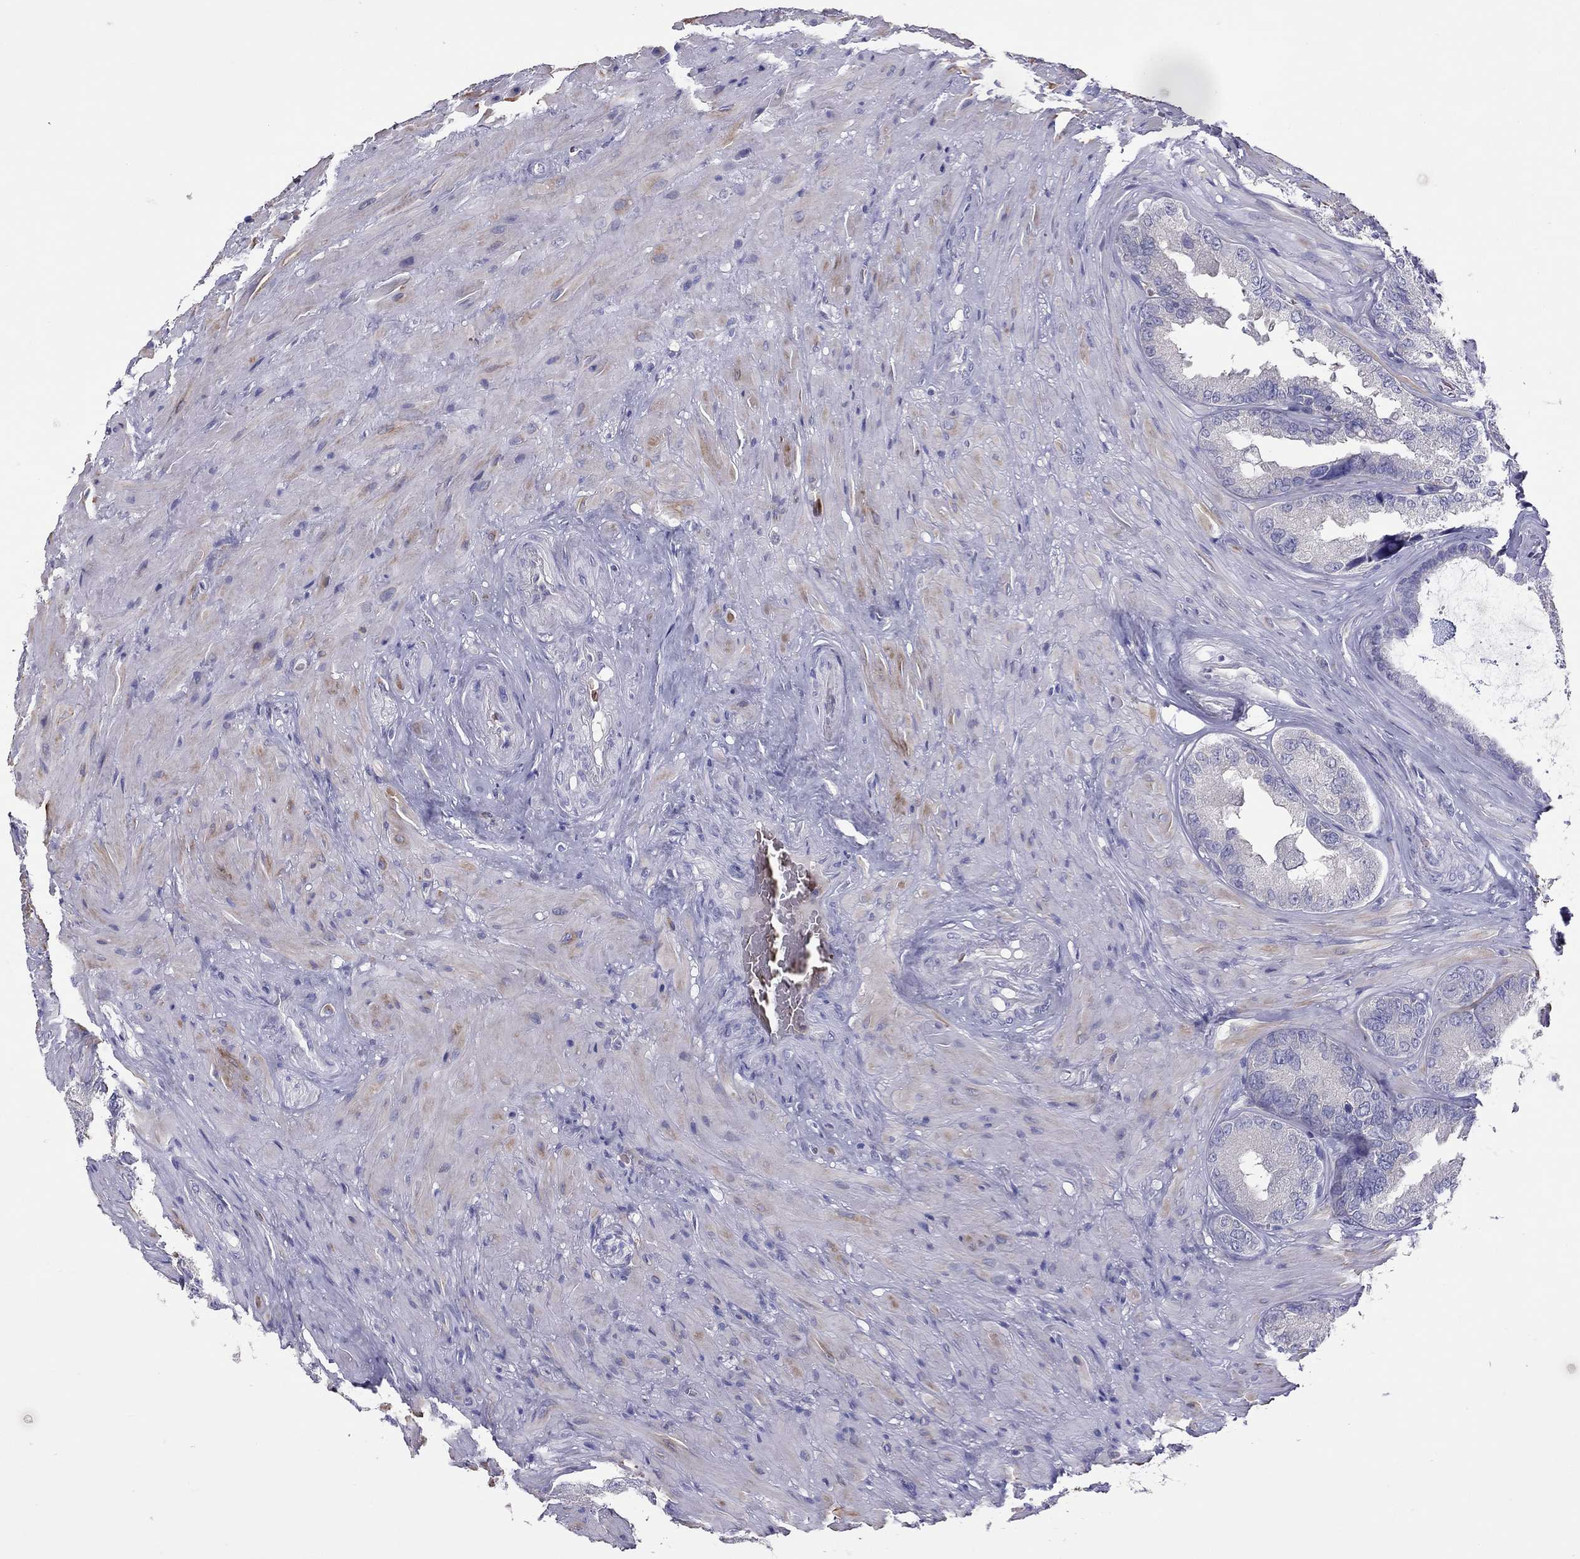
{"staining": {"intensity": "negative", "quantity": "none", "location": "none"}, "tissue": "seminal vesicle", "cell_type": "Glandular cells", "image_type": "normal", "snomed": [{"axis": "morphology", "description": "Normal tissue, NOS"}, {"axis": "topography", "description": "Seminal veicle"}], "caption": "Immunohistochemistry (IHC) histopathology image of unremarkable seminal vesicle: seminal vesicle stained with DAB displays no significant protein staining in glandular cells. The staining is performed using DAB (3,3'-diaminobenzidine) brown chromogen with nuclei counter-stained in using hematoxylin.", "gene": "FRMD1", "patient": {"sex": "male", "age": 72}}